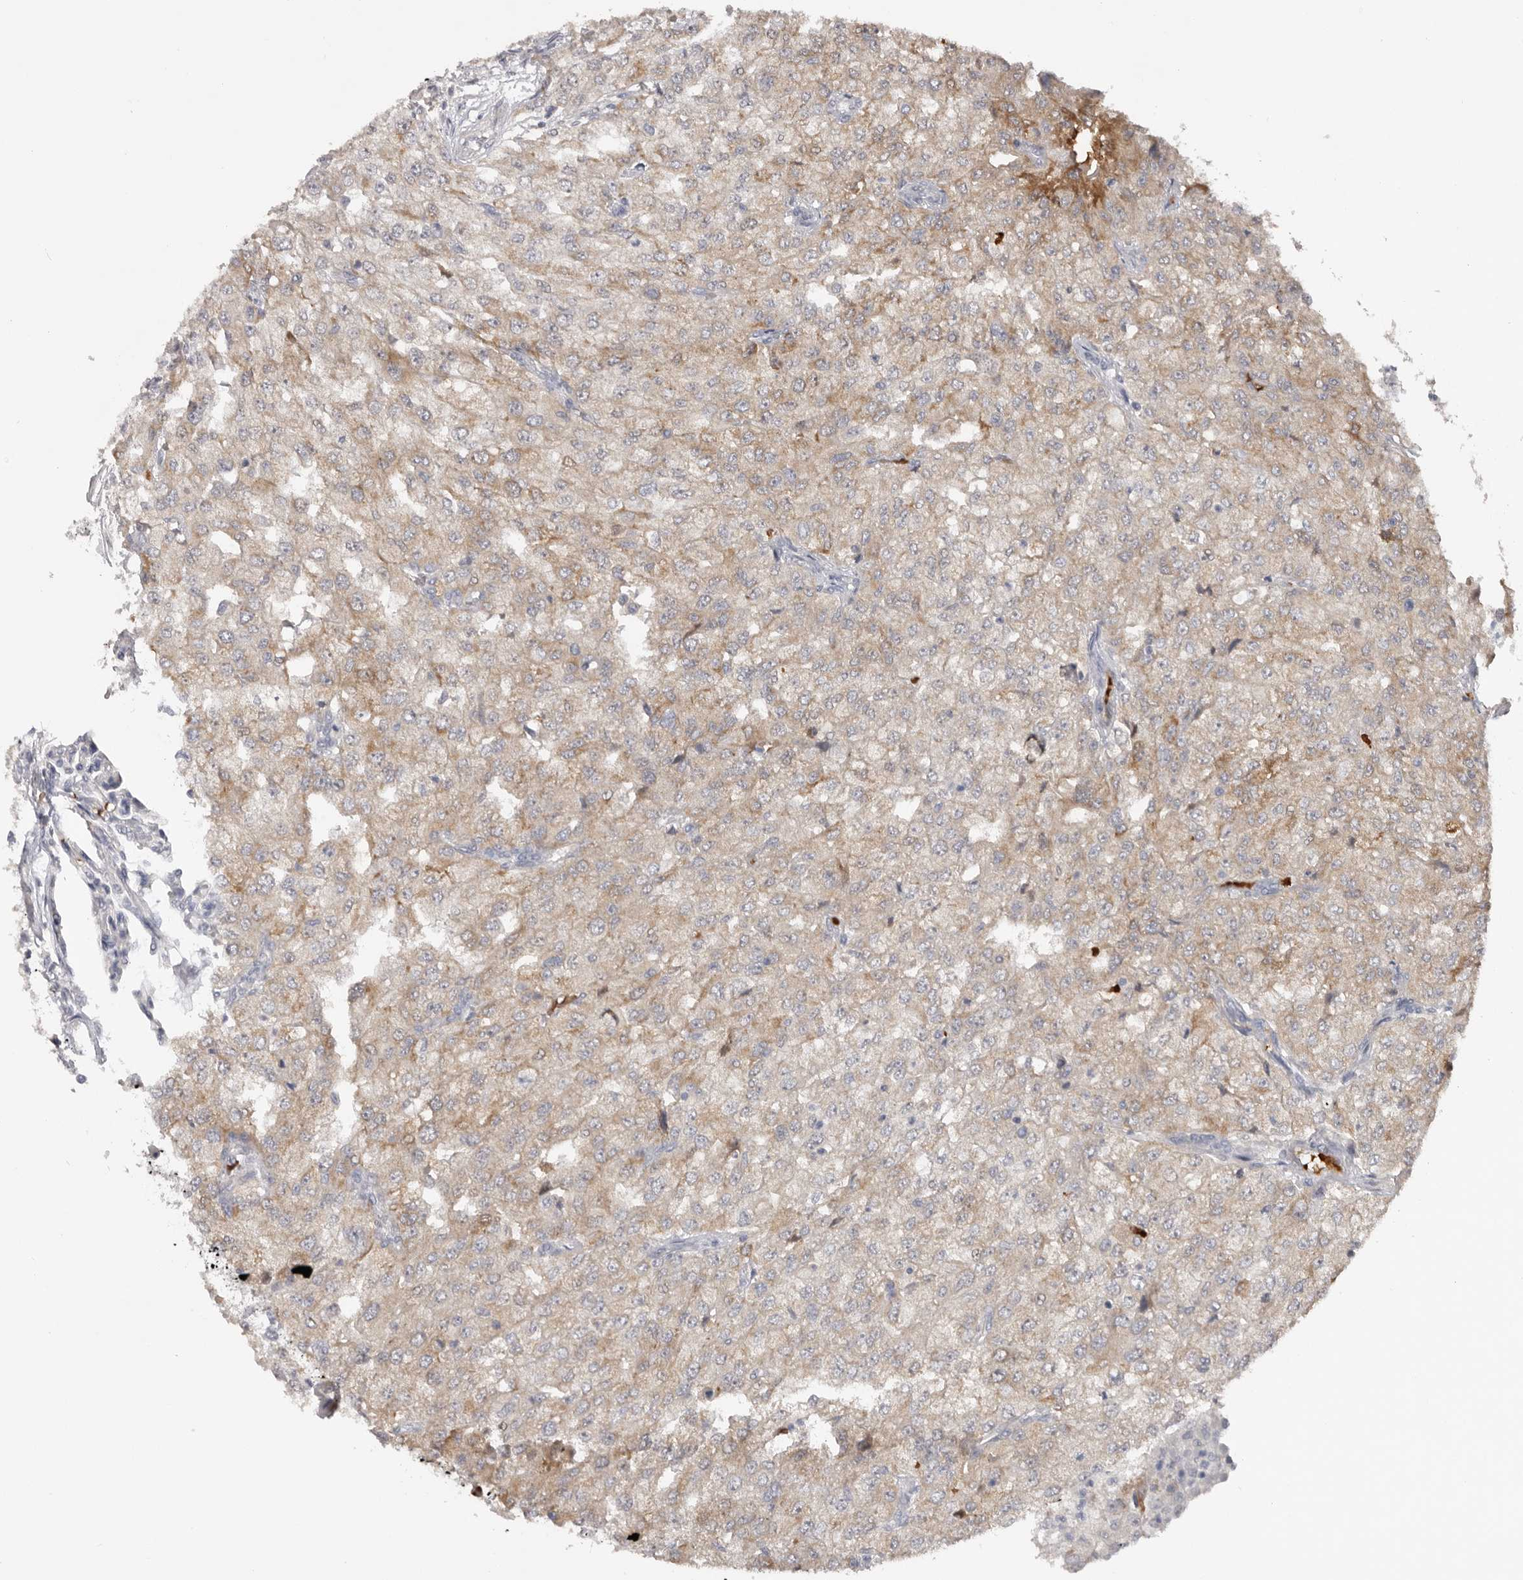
{"staining": {"intensity": "weak", "quantity": ">75%", "location": "cytoplasmic/membranous"}, "tissue": "renal cancer", "cell_type": "Tumor cells", "image_type": "cancer", "snomed": [{"axis": "morphology", "description": "Adenocarcinoma, NOS"}, {"axis": "topography", "description": "Kidney"}], "caption": "Human adenocarcinoma (renal) stained with a protein marker reveals weak staining in tumor cells.", "gene": "TNR", "patient": {"sex": "female", "age": 54}}